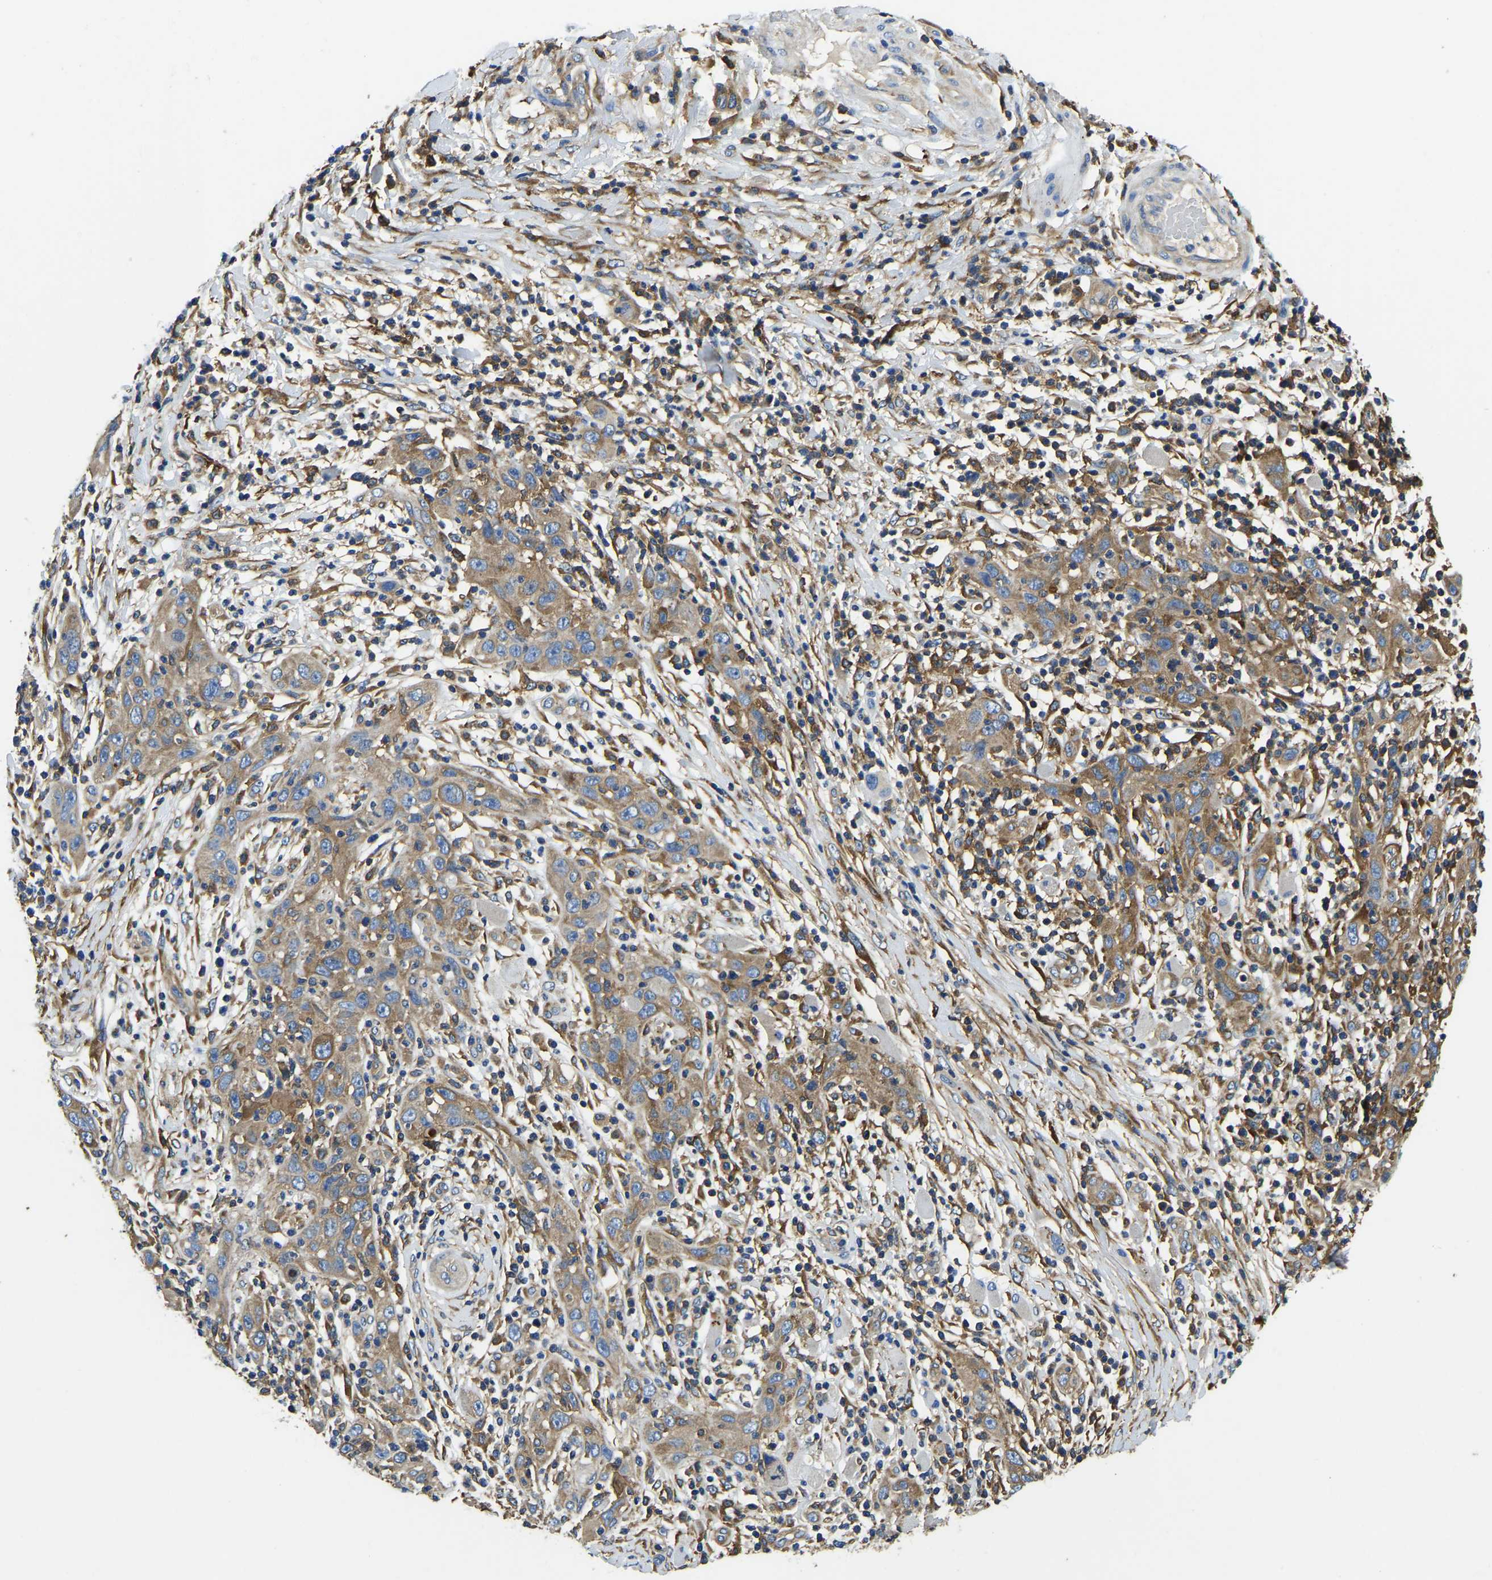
{"staining": {"intensity": "moderate", "quantity": ">75%", "location": "cytoplasmic/membranous"}, "tissue": "skin cancer", "cell_type": "Tumor cells", "image_type": "cancer", "snomed": [{"axis": "morphology", "description": "Squamous cell carcinoma, NOS"}, {"axis": "topography", "description": "Skin"}], "caption": "Immunohistochemical staining of skin squamous cell carcinoma shows moderate cytoplasmic/membranous protein expression in approximately >75% of tumor cells.", "gene": "STAT2", "patient": {"sex": "female", "age": 88}}